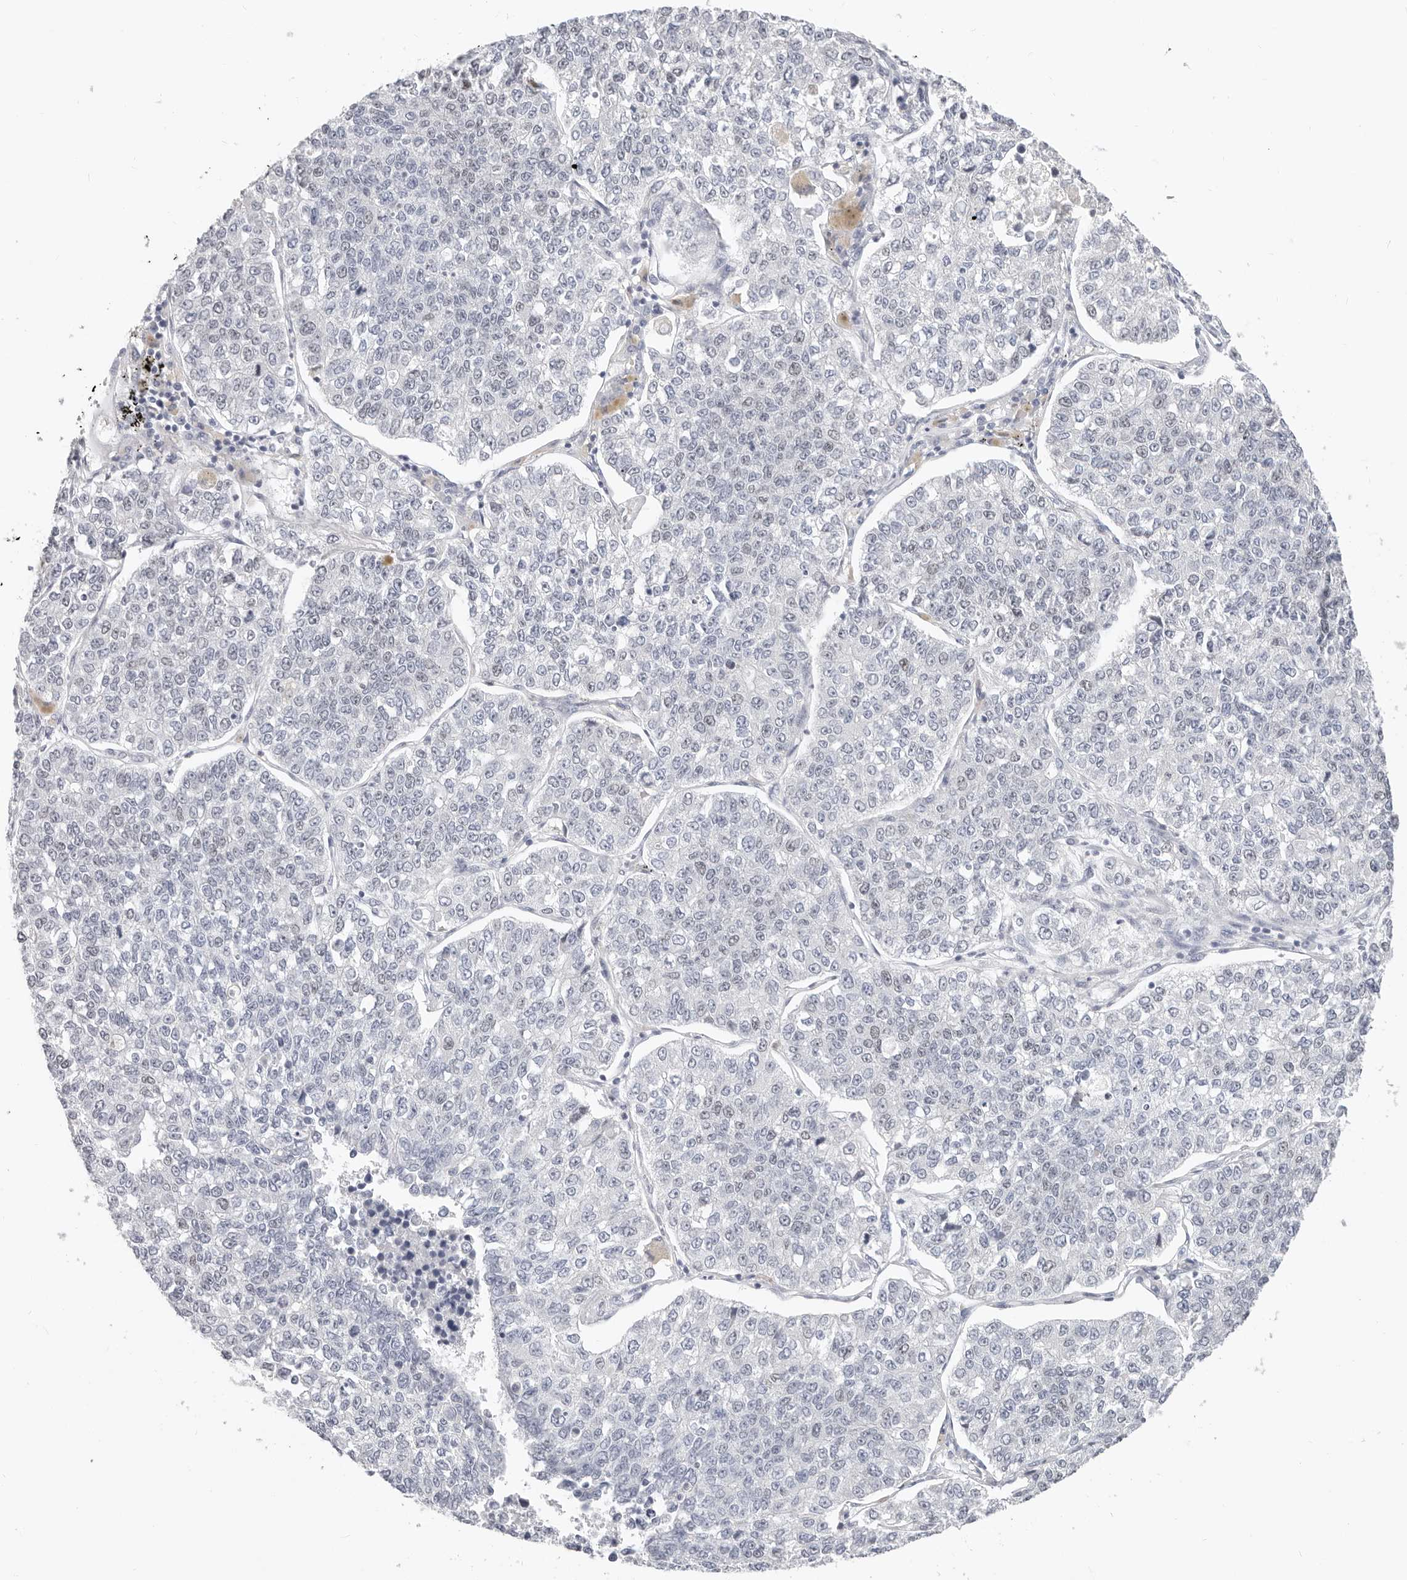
{"staining": {"intensity": "negative", "quantity": "none", "location": "none"}, "tissue": "lung cancer", "cell_type": "Tumor cells", "image_type": "cancer", "snomed": [{"axis": "morphology", "description": "Adenocarcinoma, NOS"}, {"axis": "topography", "description": "Lung"}], "caption": "The immunohistochemistry (IHC) micrograph has no significant positivity in tumor cells of lung cancer (adenocarcinoma) tissue. Nuclei are stained in blue.", "gene": "ASCL1", "patient": {"sex": "male", "age": 49}}